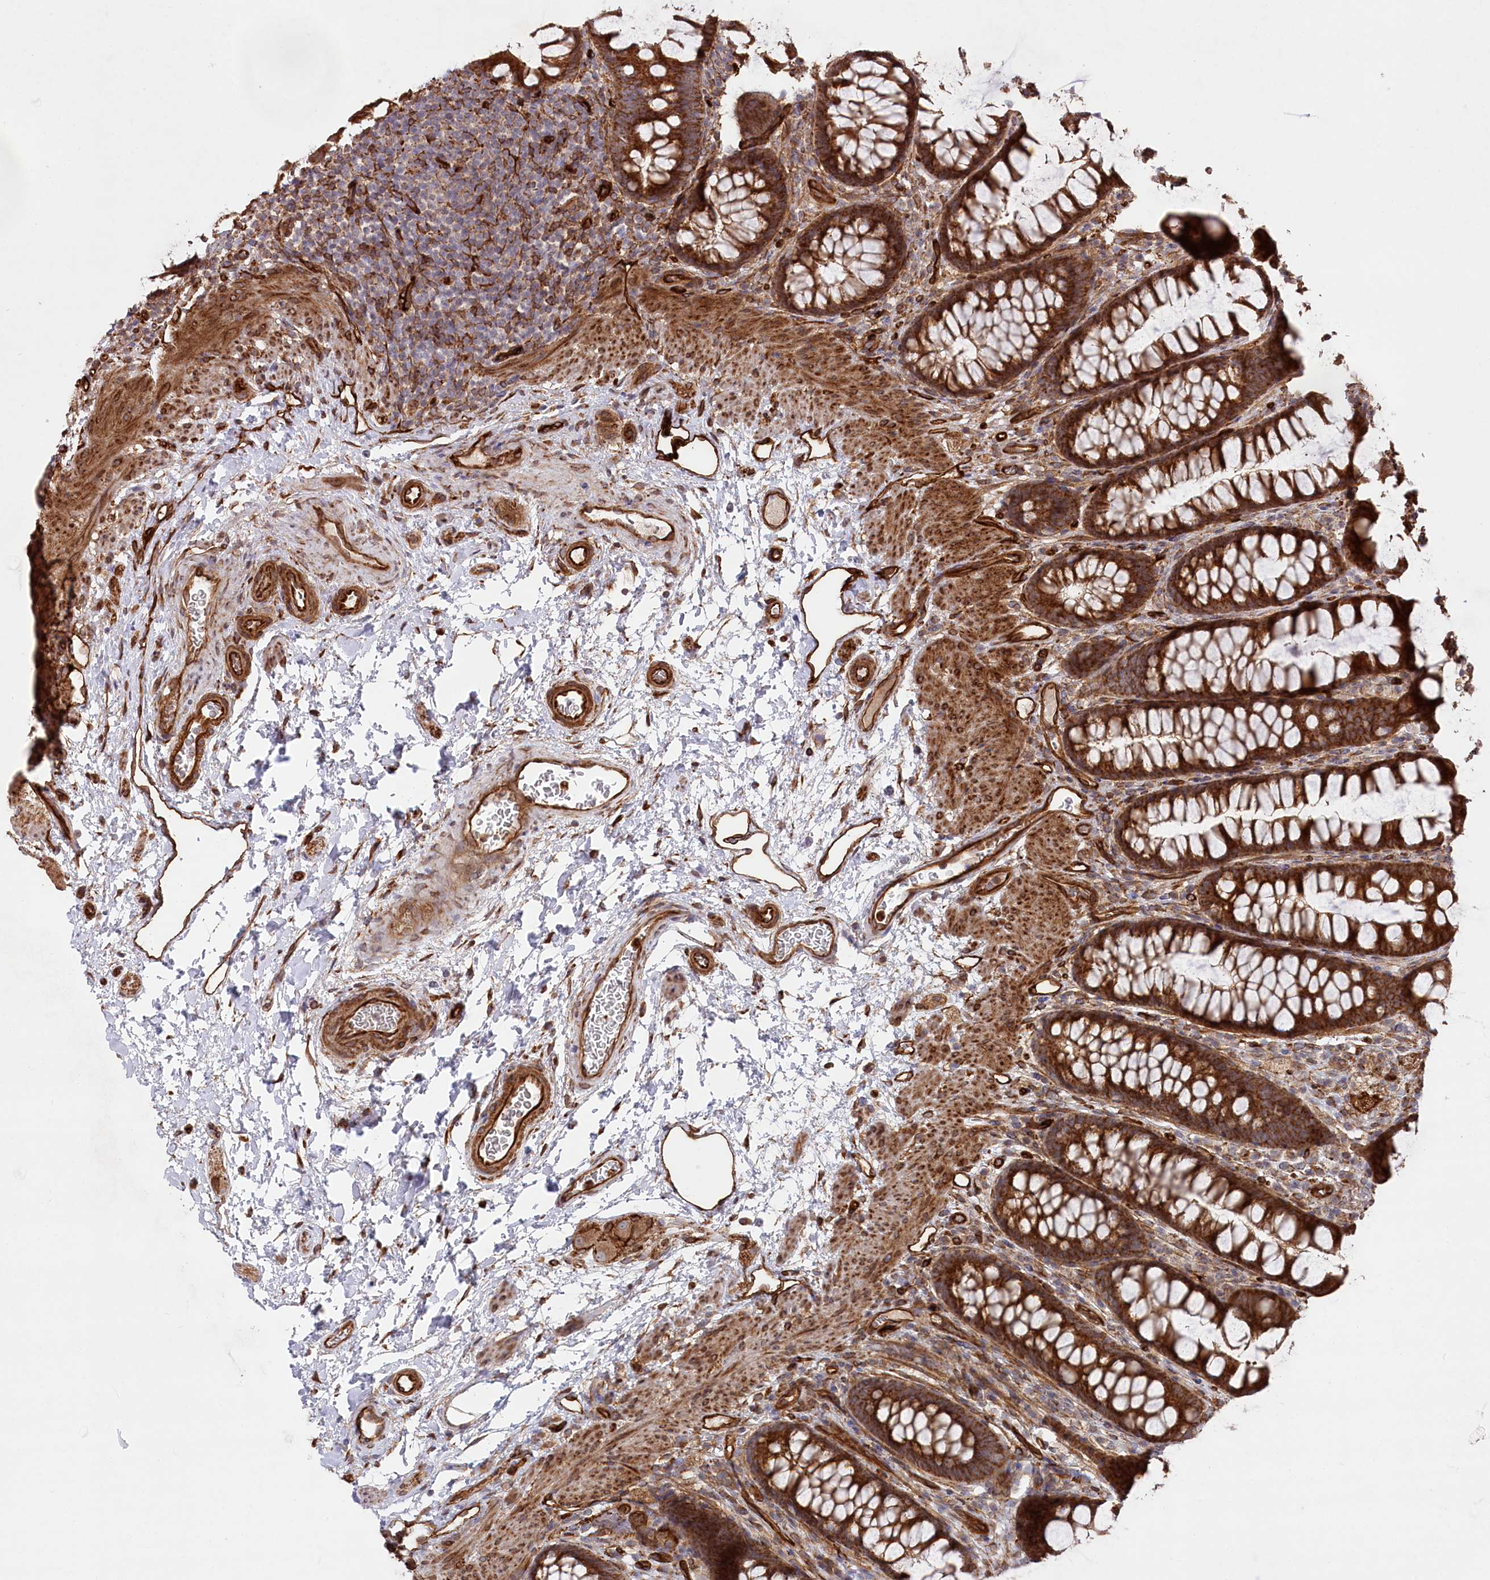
{"staining": {"intensity": "strong", "quantity": ">75%", "location": "cytoplasmic/membranous"}, "tissue": "colon", "cell_type": "Endothelial cells", "image_type": "normal", "snomed": [{"axis": "morphology", "description": "Normal tissue, NOS"}, {"axis": "topography", "description": "Colon"}], "caption": "DAB immunohistochemical staining of unremarkable colon displays strong cytoplasmic/membranous protein staining in about >75% of endothelial cells.", "gene": "MTPAP", "patient": {"sex": "female", "age": 62}}